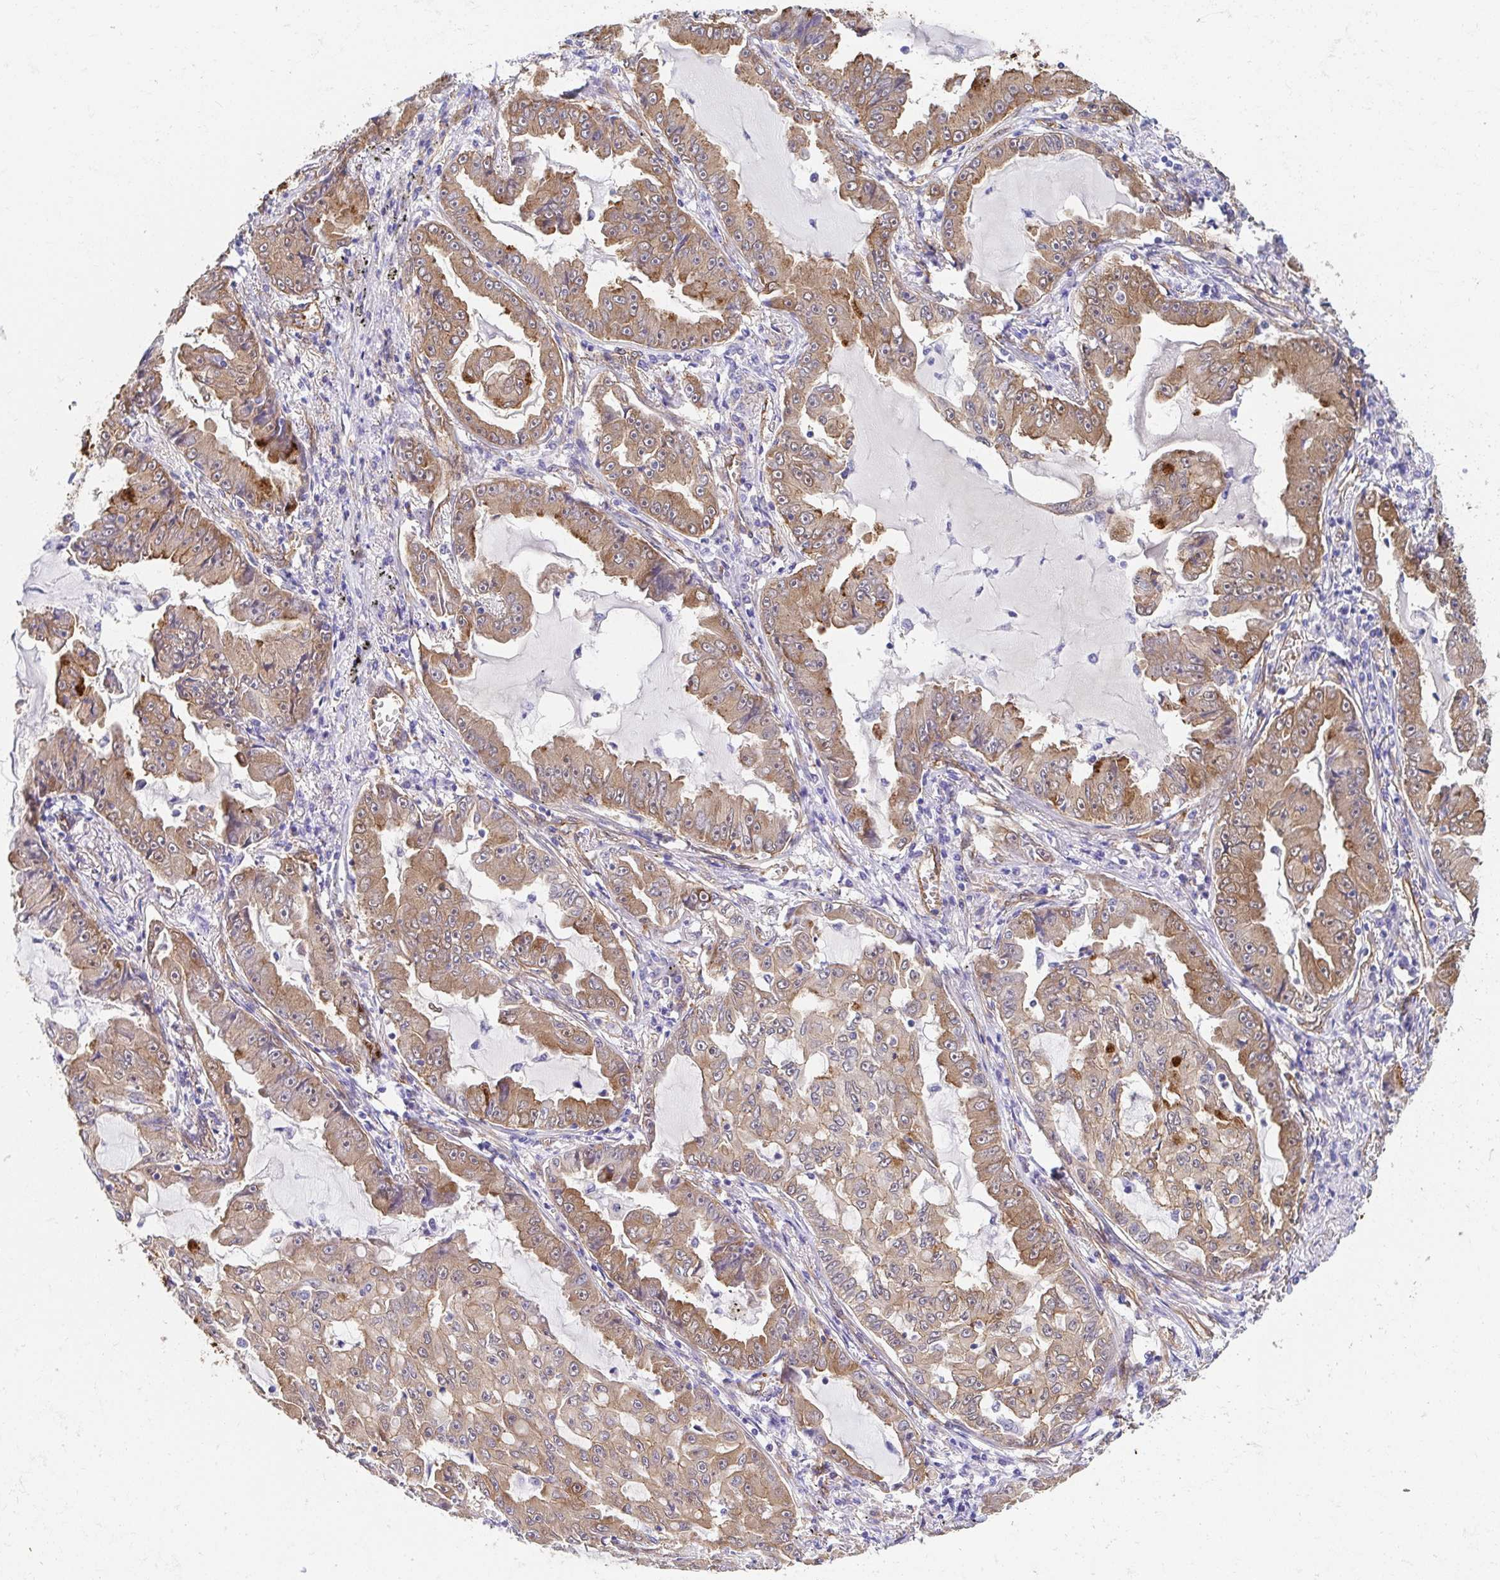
{"staining": {"intensity": "moderate", "quantity": ">75%", "location": "cytoplasmic/membranous"}, "tissue": "lung cancer", "cell_type": "Tumor cells", "image_type": "cancer", "snomed": [{"axis": "morphology", "description": "Adenocarcinoma, NOS"}, {"axis": "topography", "description": "Lung"}], "caption": "Human lung cancer (adenocarcinoma) stained with a brown dye reveals moderate cytoplasmic/membranous positive staining in about >75% of tumor cells.", "gene": "CTTN", "patient": {"sex": "female", "age": 52}}